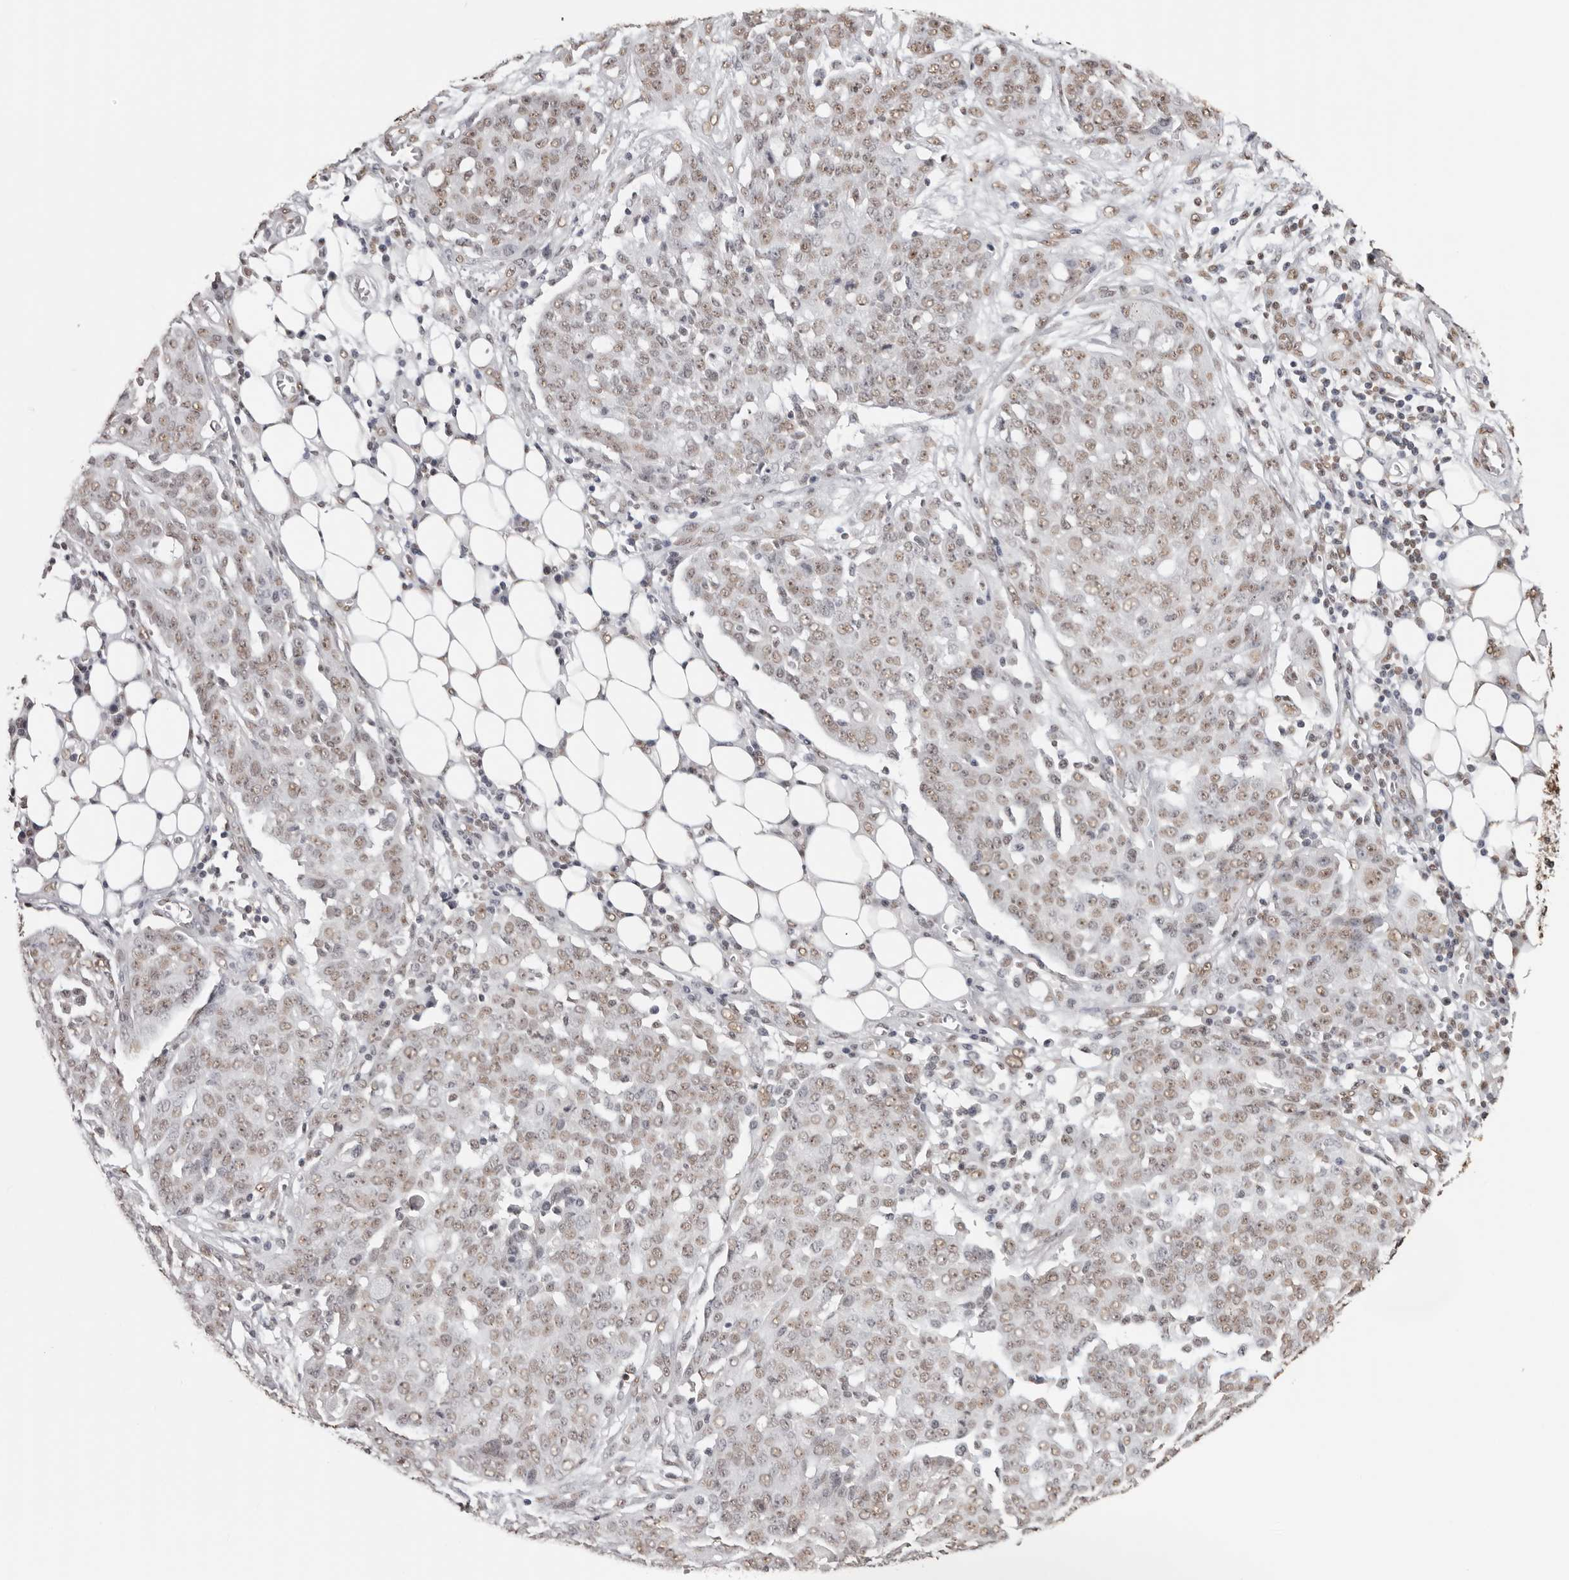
{"staining": {"intensity": "weak", "quantity": ">75%", "location": "nuclear"}, "tissue": "ovarian cancer", "cell_type": "Tumor cells", "image_type": "cancer", "snomed": [{"axis": "morphology", "description": "Cystadenocarcinoma, serous, NOS"}, {"axis": "topography", "description": "Soft tissue"}, {"axis": "topography", "description": "Ovary"}], "caption": "DAB (3,3'-diaminobenzidine) immunohistochemical staining of human serous cystadenocarcinoma (ovarian) demonstrates weak nuclear protein positivity in approximately >75% of tumor cells.", "gene": "OLIG3", "patient": {"sex": "female", "age": 57}}